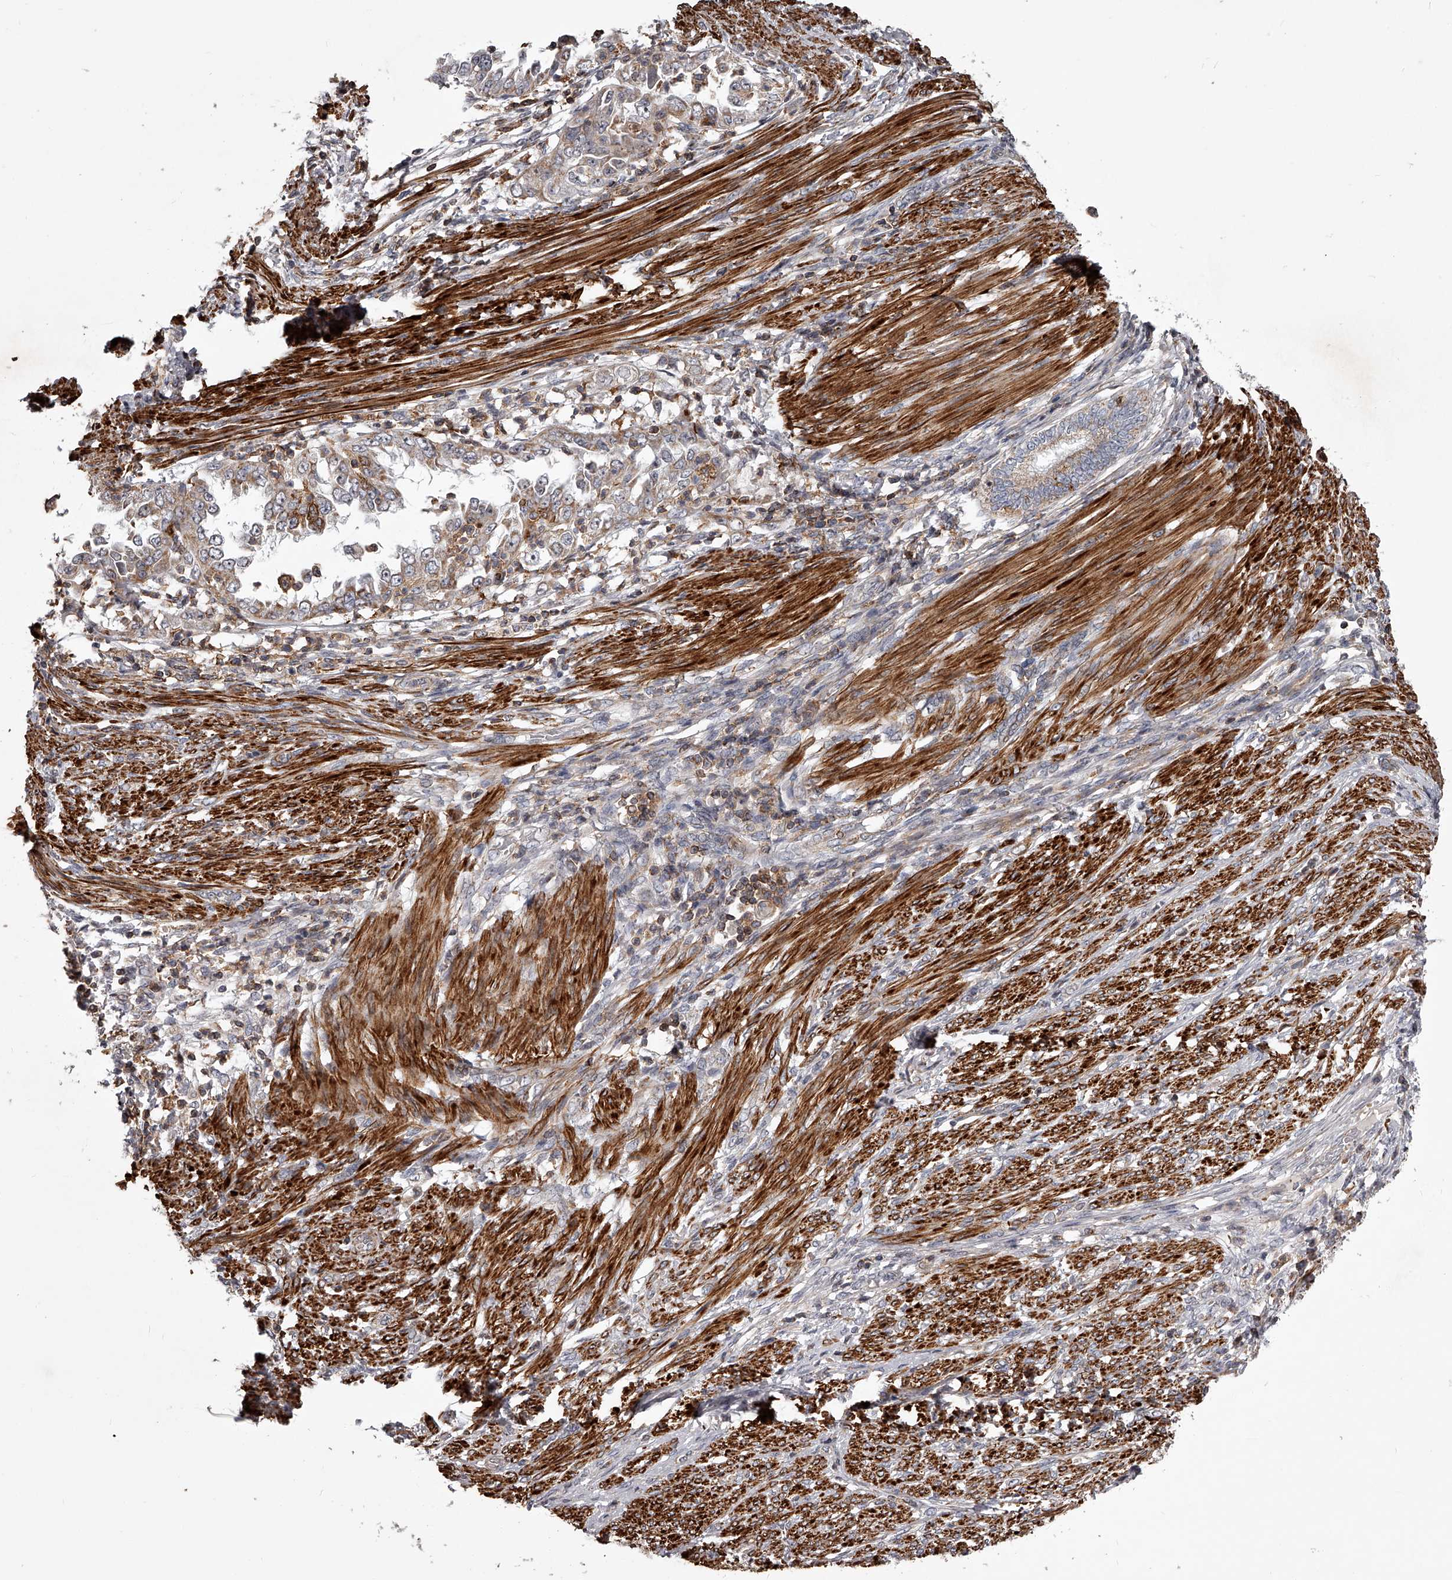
{"staining": {"intensity": "moderate", "quantity": "<25%", "location": "cytoplasmic/membranous"}, "tissue": "endometrial cancer", "cell_type": "Tumor cells", "image_type": "cancer", "snomed": [{"axis": "morphology", "description": "Adenocarcinoma, NOS"}, {"axis": "topography", "description": "Endometrium"}], "caption": "A brown stain highlights moderate cytoplasmic/membranous expression of a protein in endometrial cancer (adenocarcinoma) tumor cells. (Brightfield microscopy of DAB IHC at high magnification).", "gene": "RRP36", "patient": {"sex": "female", "age": 85}}